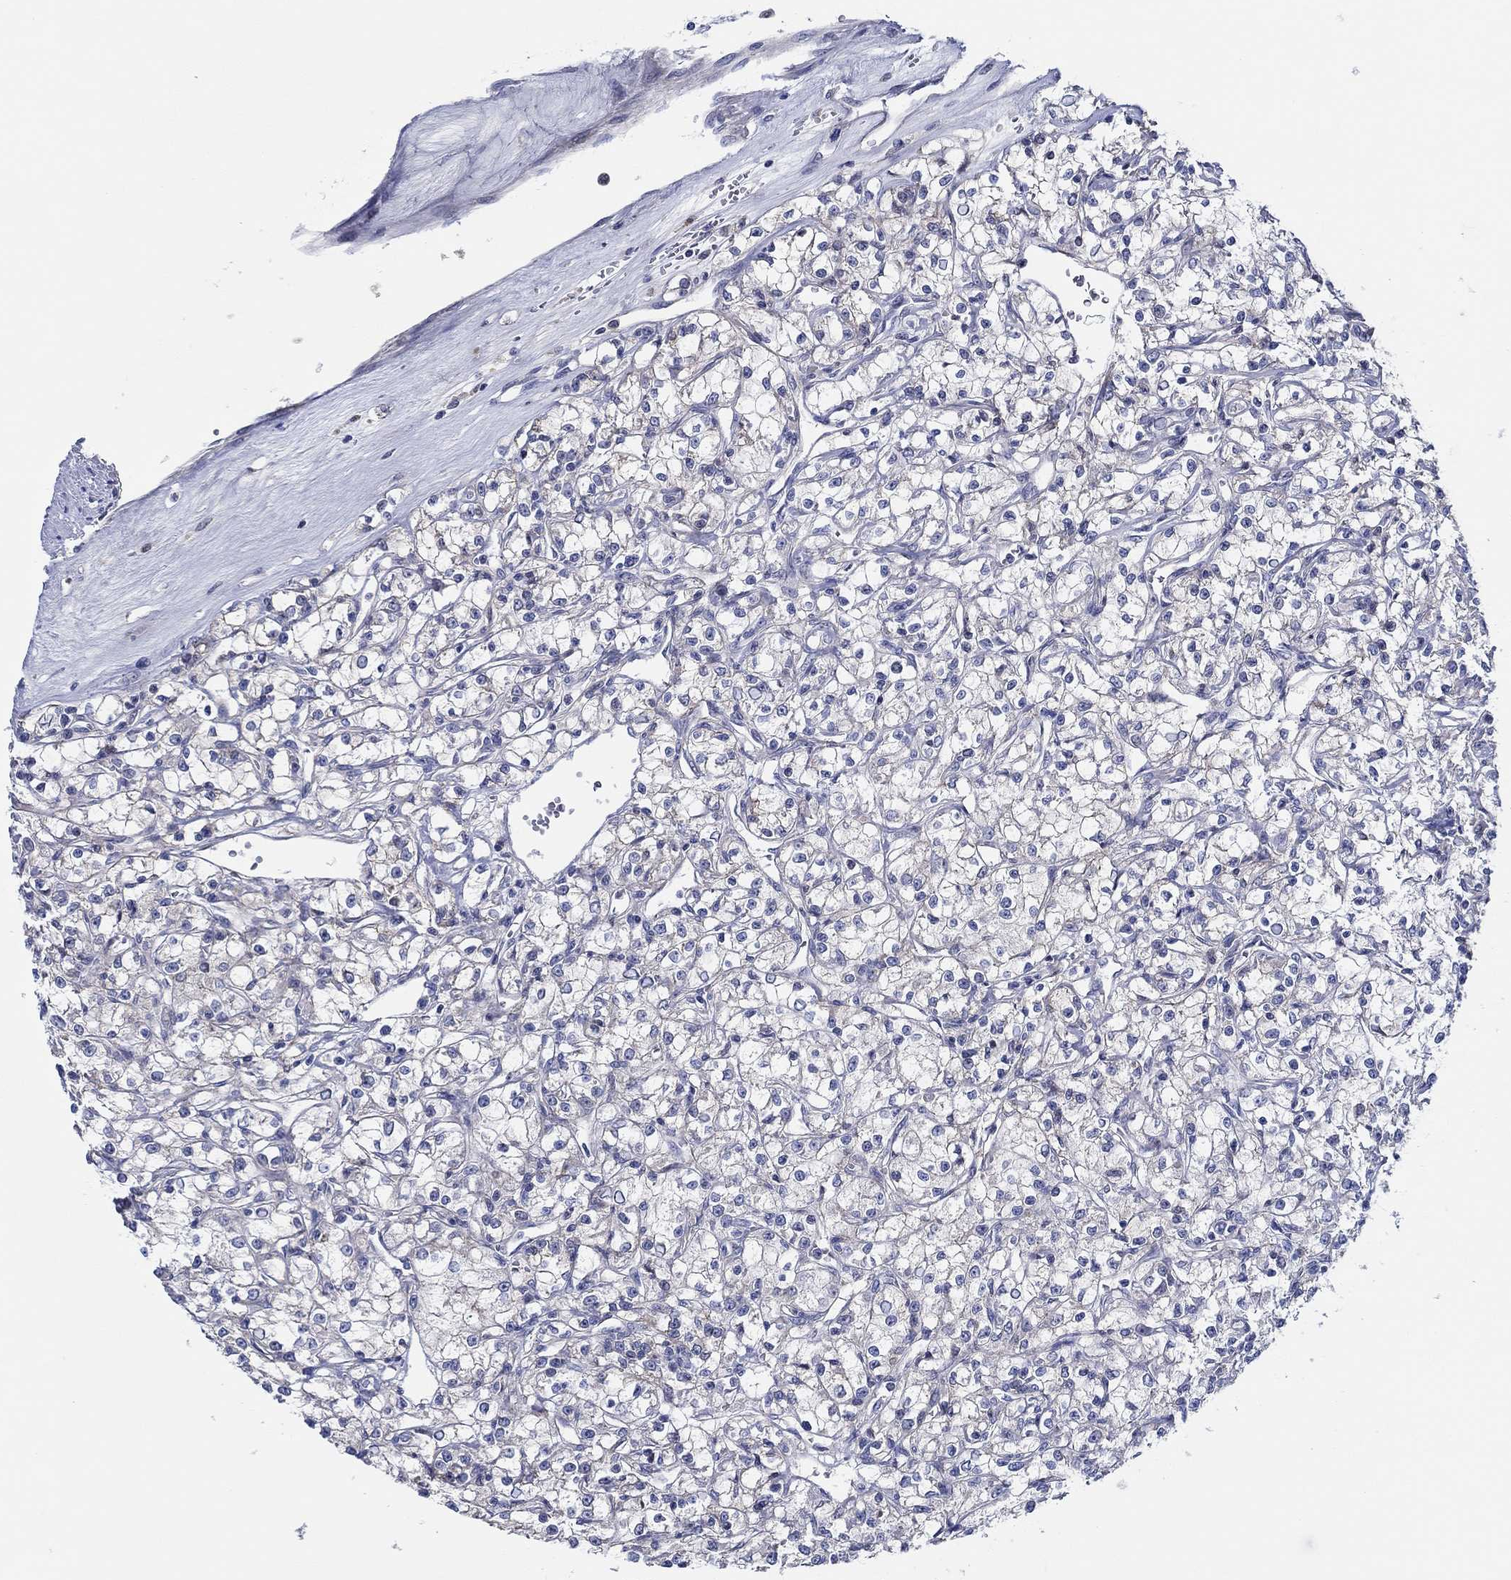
{"staining": {"intensity": "negative", "quantity": "none", "location": "none"}, "tissue": "renal cancer", "cell_type": "Tumor cells", "image_type": "cancer", "snomed": [{"axis": "morphology", "description": "Adenocarcinoma, NOS"}, {"axis": "topography", "description": "Kidney"}], "caption": "Tumor cells show no significant protein staining in renal adenocarcinoma. (DAB immunohistochemistry with hematoxylin counter stain).", "gene": "CFAP61", "patient": {"sex": "female", "age": 59}}